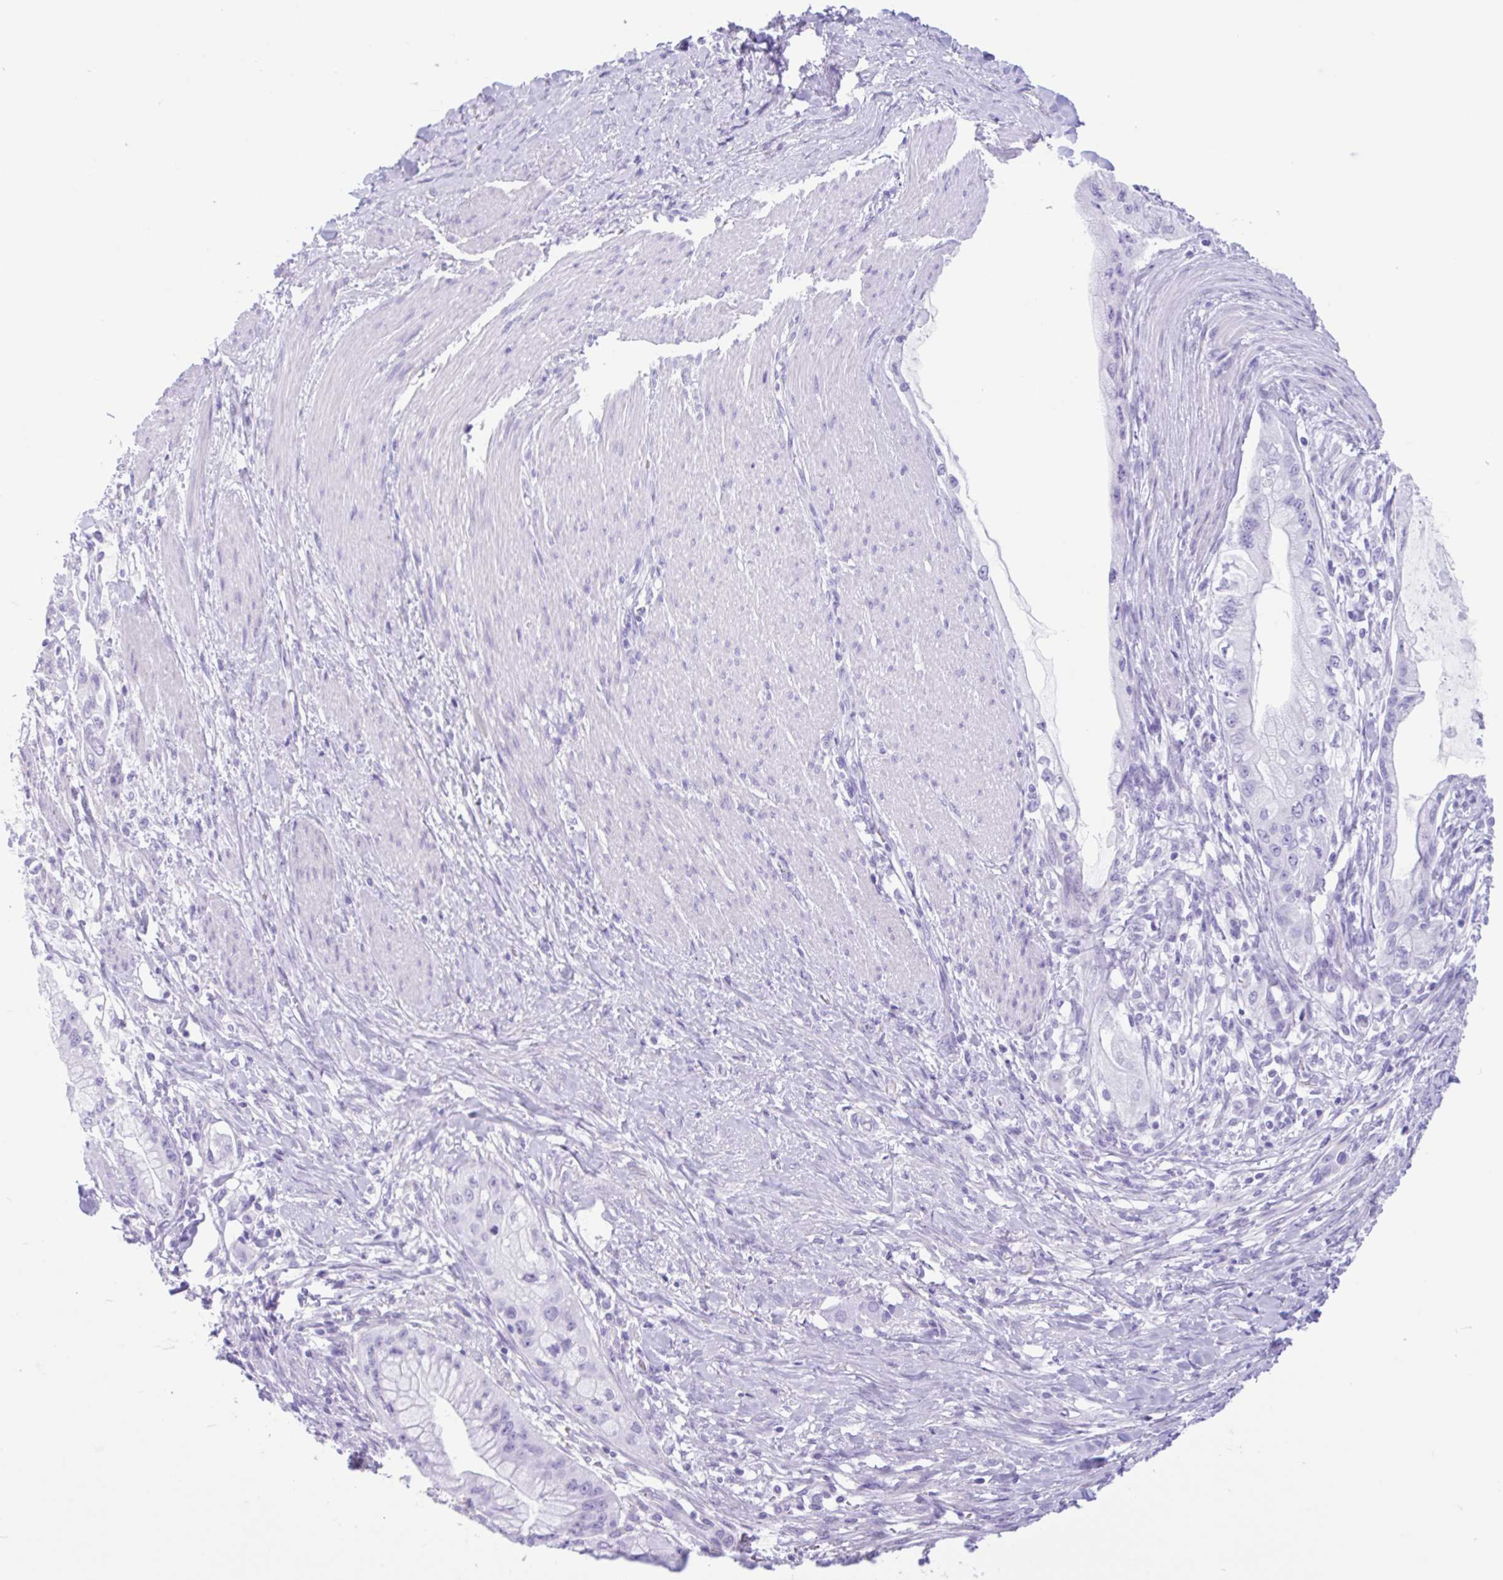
{"staining": {"intensity": "negative", "quantity": "none", "location": "none"}, "tissue": "pancreatic cancer", "cell_type": "Tumor cells", "image_type": "cancer", "snomed": [{"axis": "morphology", "description": "Adenocarcinoma, NOS"}, {"axis": "topography", "description": "Pancreas"}], "caption": "The micrograph exhibits no significant positivity in tumor cells of pancreatic cancer (adenocarcinoma).", "gene": "IAPP", "patient": {"sex": "male", "age": 48}}